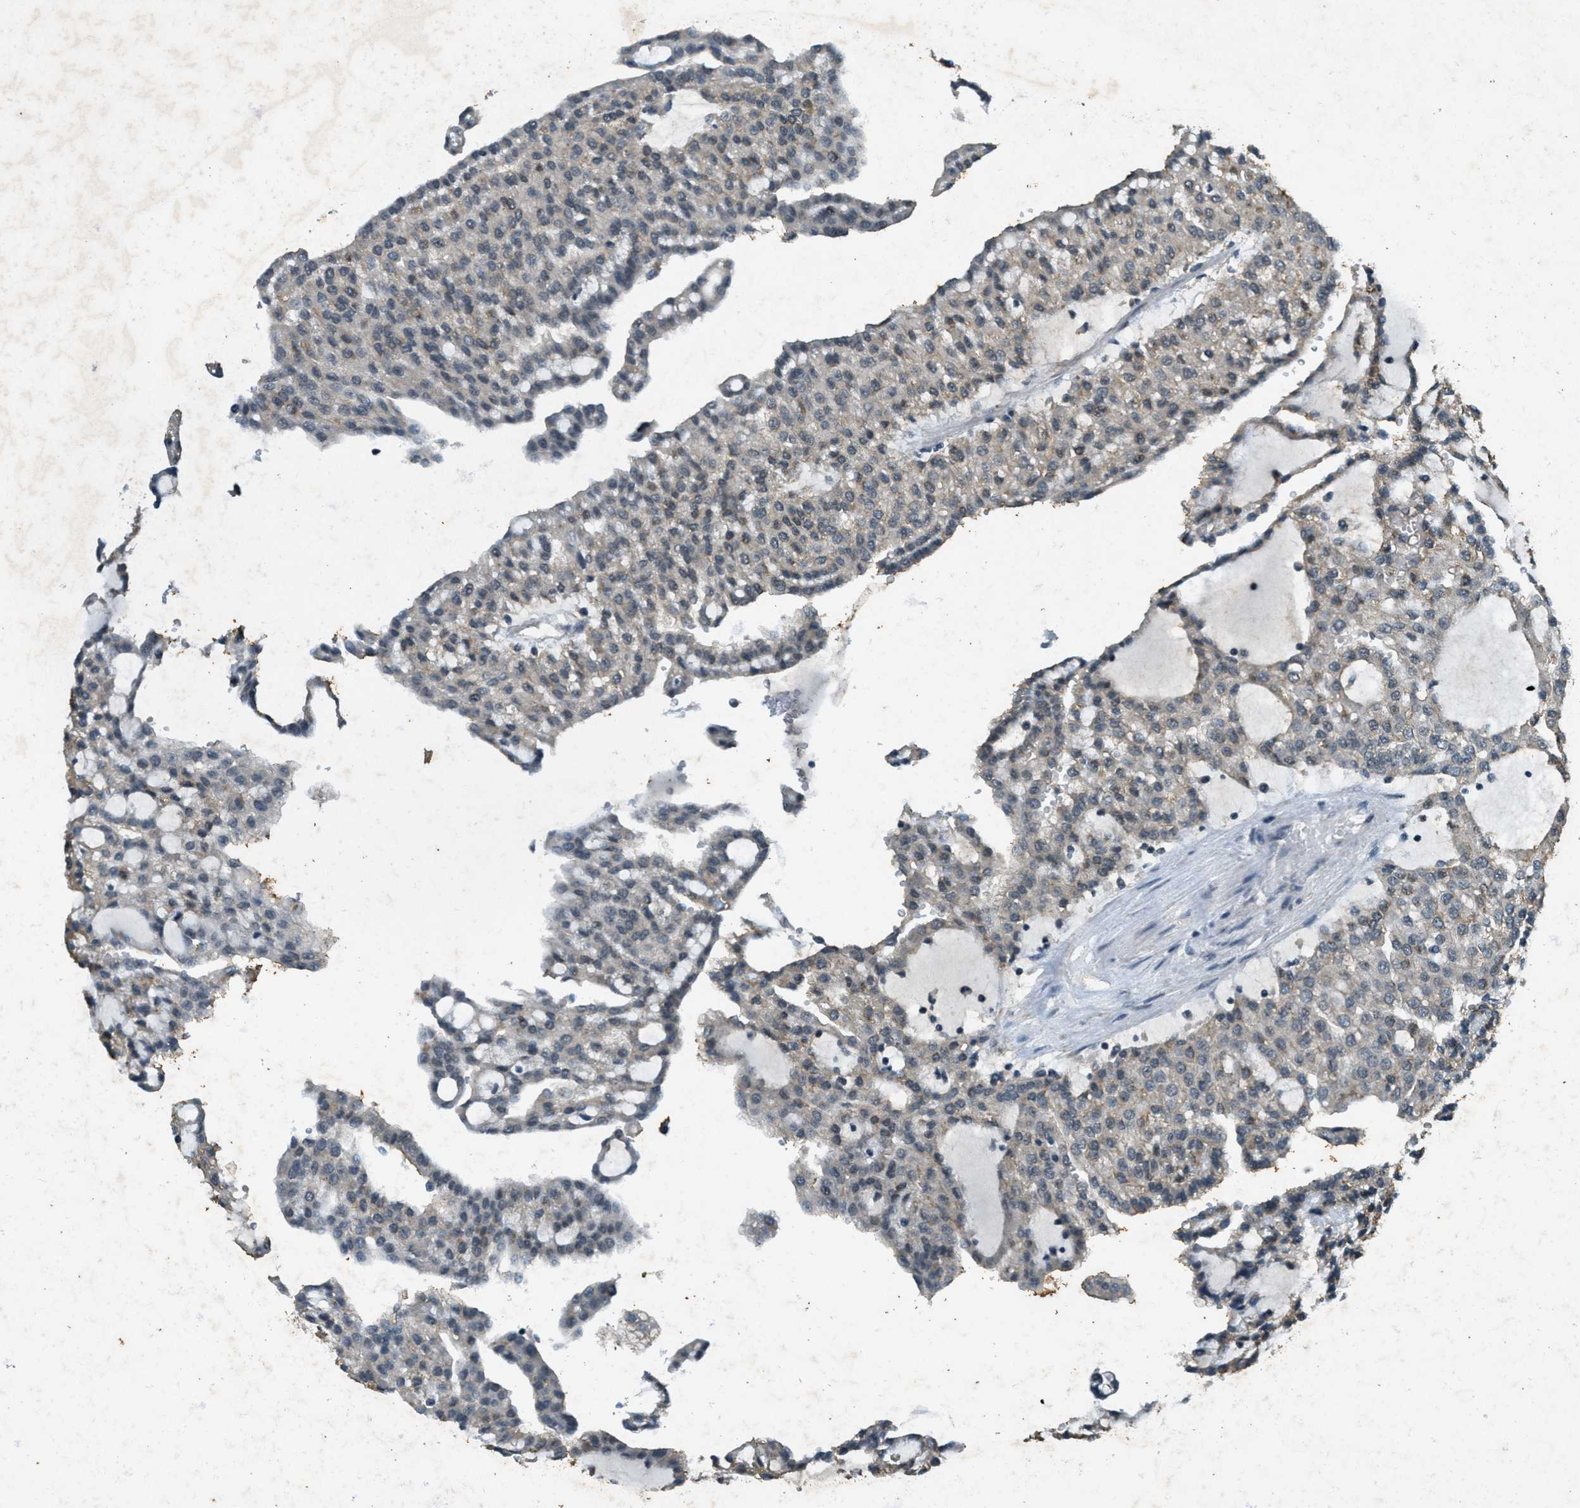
{"staining": {"intensity": "weak", "quantity": "<25%", "location": "cytoplasmic/membranous"}, "tissue": "renal cancer", "cell_type": "Tumor cells", "image_type": "cancer", "snomed": [{"axis": "morphology", "description": "Adenocarcinoma, NOS"}, {"axis": "topography", "description": "Kidney"}], "caption": "DAB (3,3'-diaminobenzidine) immunohistochemical staining of adenocarcinoma (renal) displays no significant positivity in tumor cells.", "gene": "TCF20", "patient": {"sex": "male", "age": 63}}